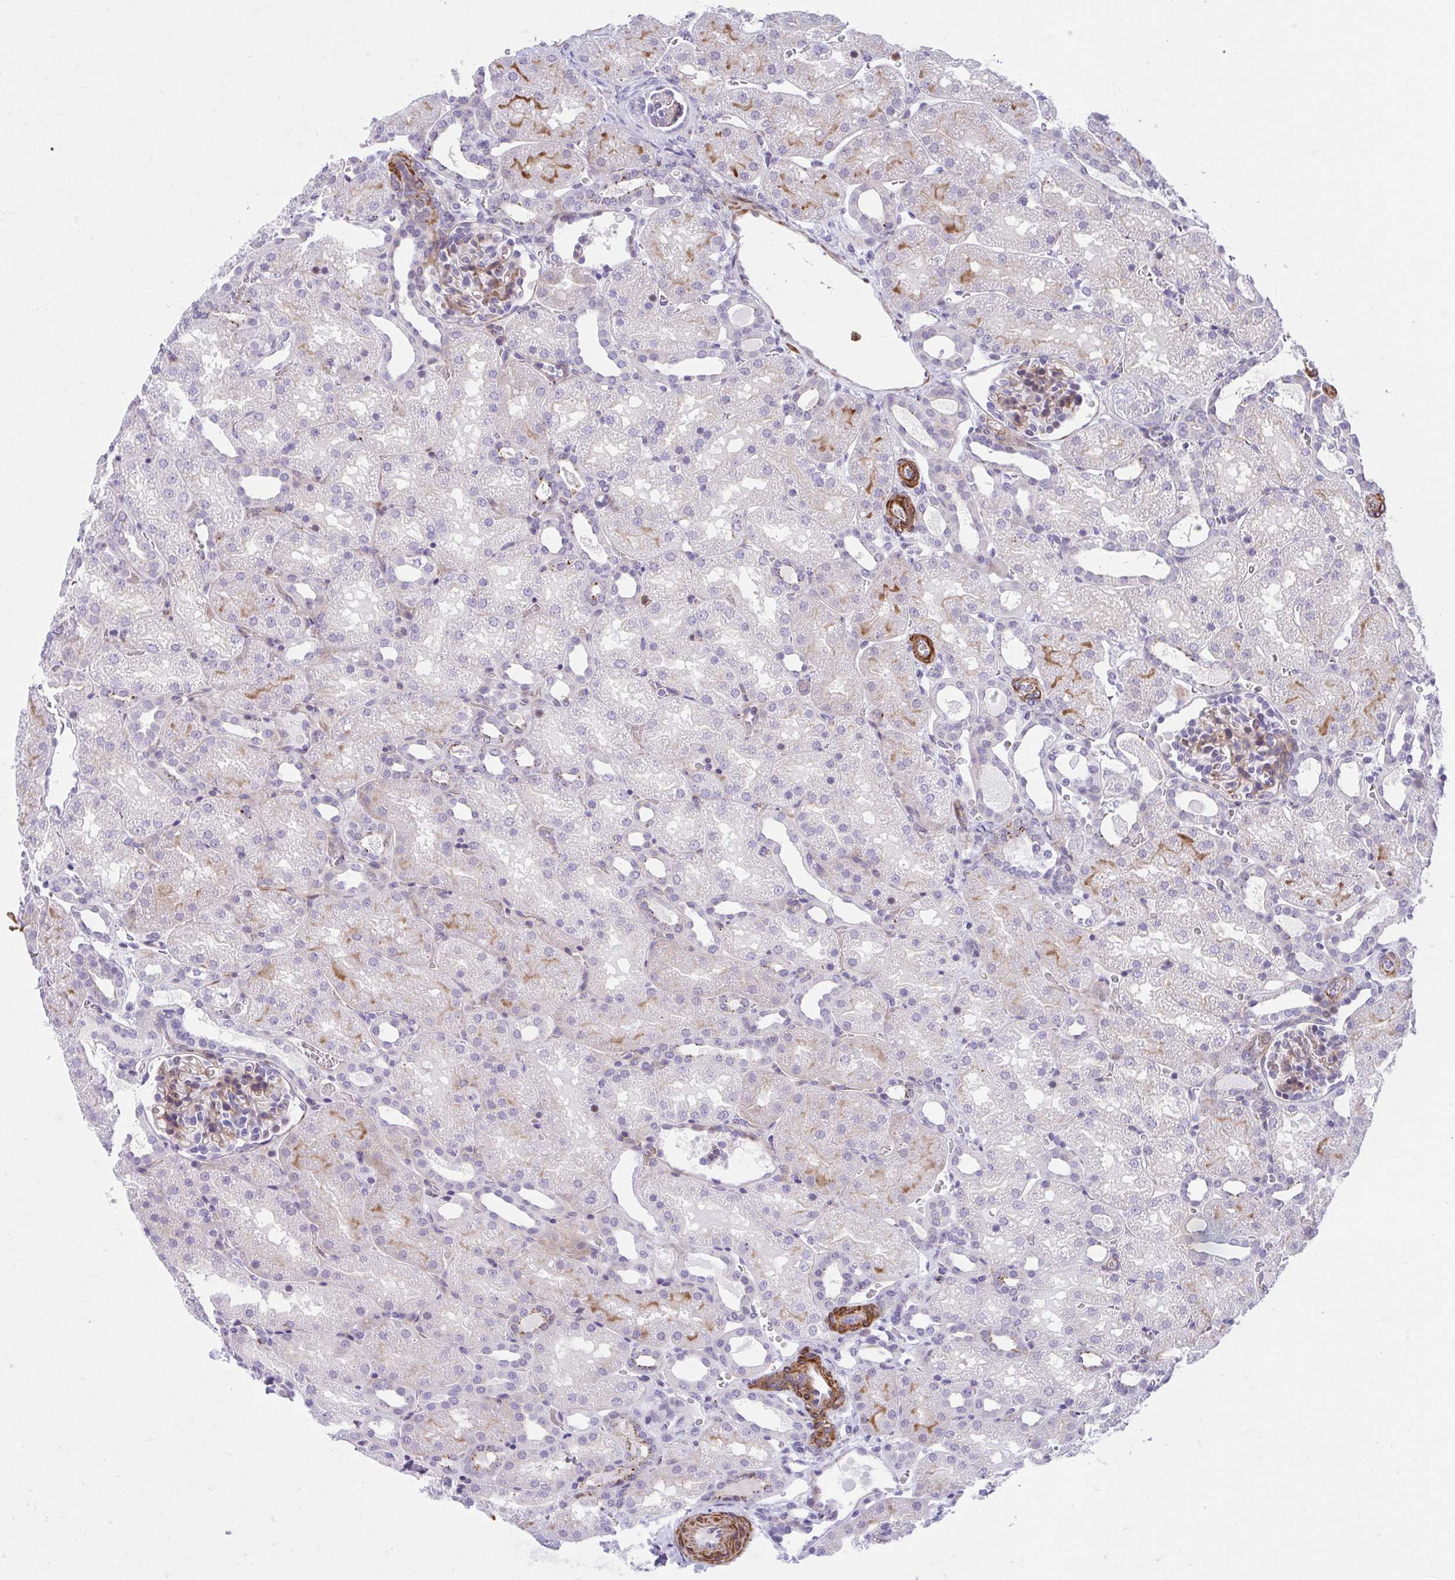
{"staining": {"intensity": "weak", "quantity": "25%-75%", "location": "cytoplasmic/membranous"}, "tissue": "kidney", "cell_type": "Cells in glomeruli", "image_type": "normal", "snomed": [{"axis": "morphology", "description": "Normal tissue, NOS"}, {"axis": "topography", "description": "Kidney"}], "caption": "Weak cytoplasmic/membranous protein positivity is identified in approximately 25%-75% of cells in glomeruli in kidney. The protein is shown in brown color, while the nuclei are stained blue.", "gene": "CSTB", "patient": {"sex": "male", "age": 2}}